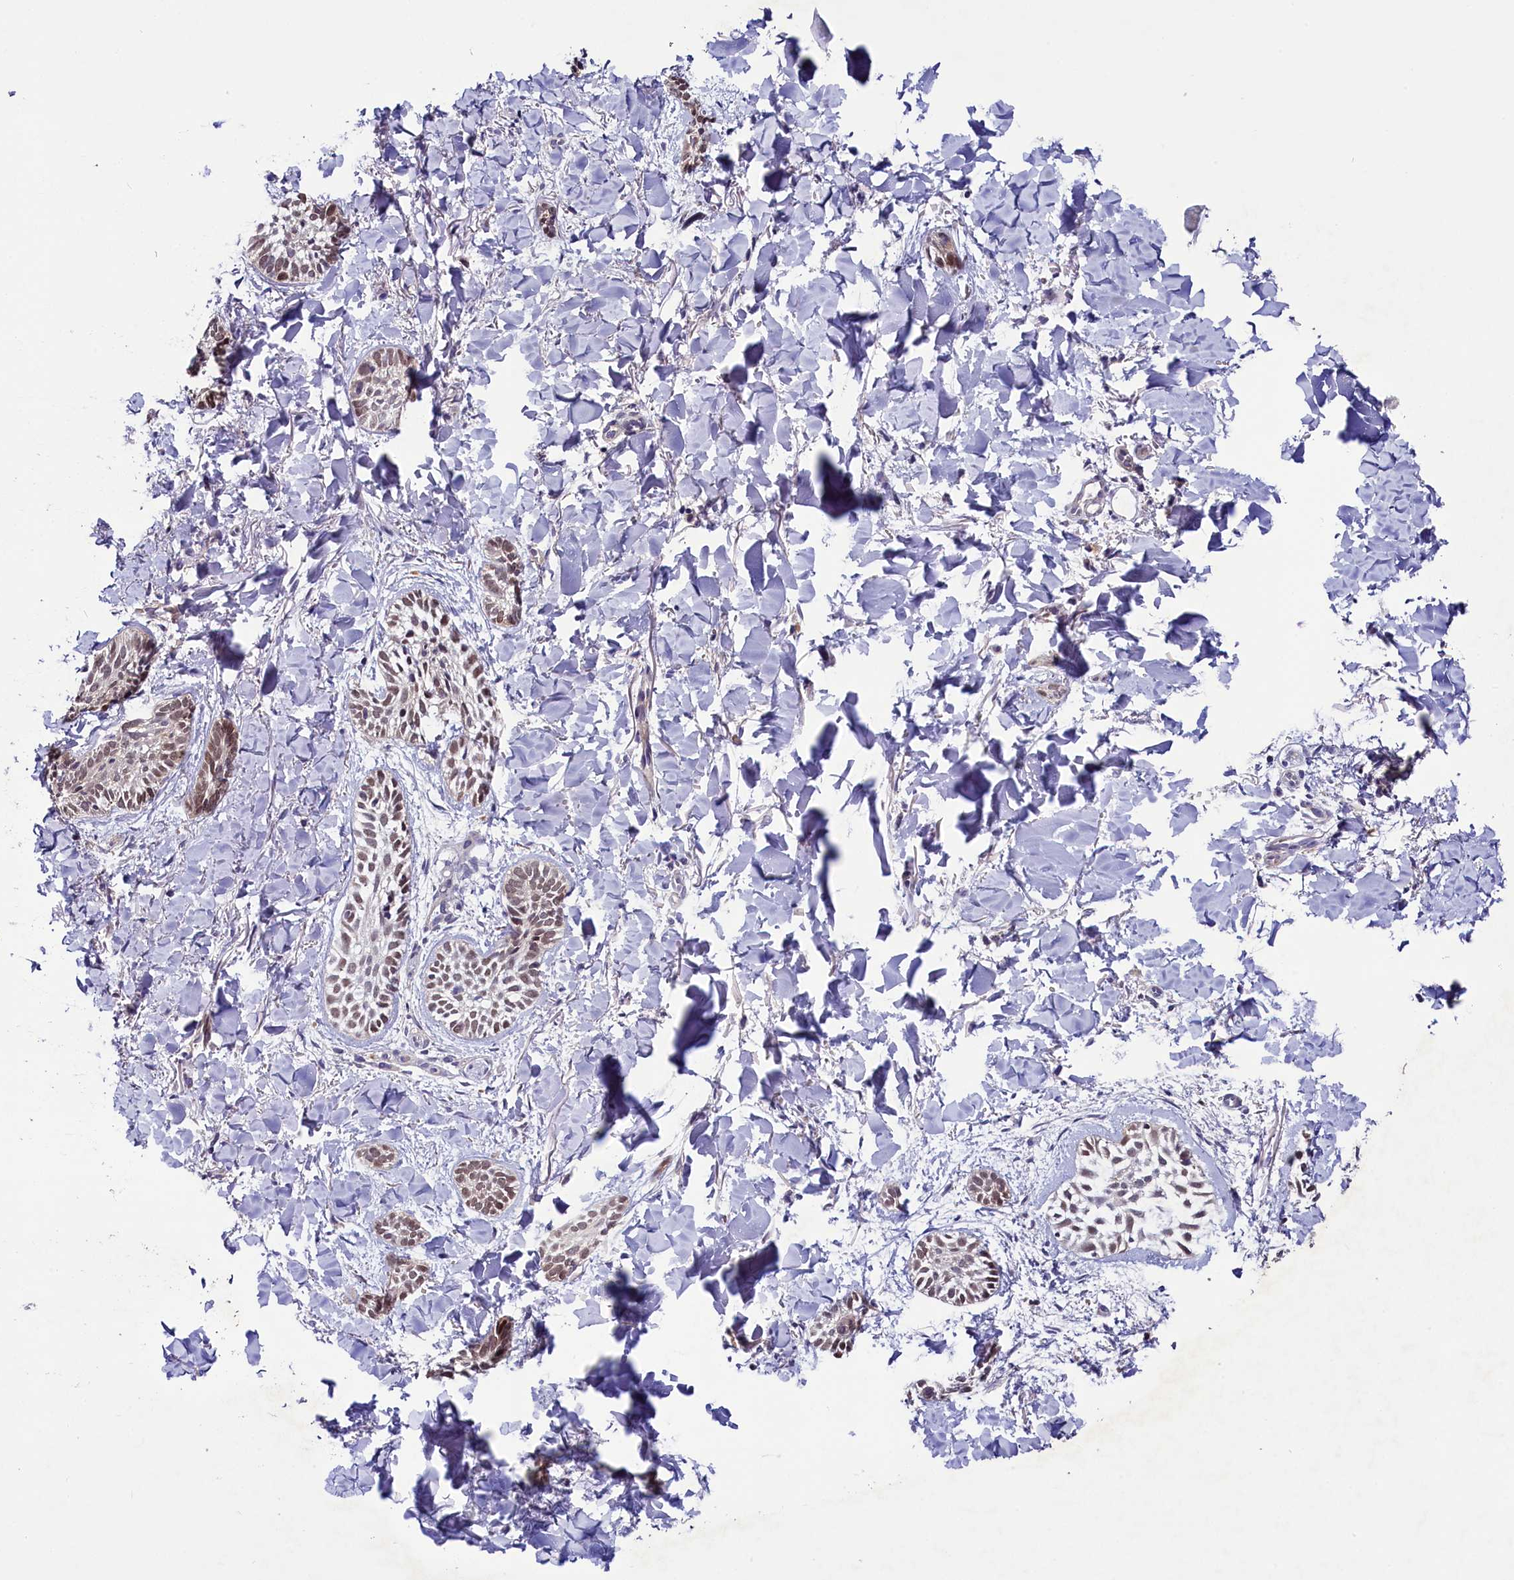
{"staining": {"intensity": "weak", "quantity": ">75%", "location": "nuclear"}, "tissue": "skin cancer", "cell_type": "Tumor cells", "image_type": "cancer", "snomed": [{"axis": "morphology", "description": "Basal cell carcinoma"}, {"axis": "topography", "description": "Skin"}], "caption": "Immunohistochemistry histopathology image of human skin cancer (basal cell carcinoma) stained for a protein (brown), which demonstrates low levels of weak nuclear expression in about >75% of tumor cells.", "gene": "SLC39A6", "patient": {"sex": "female", "age": 59}}